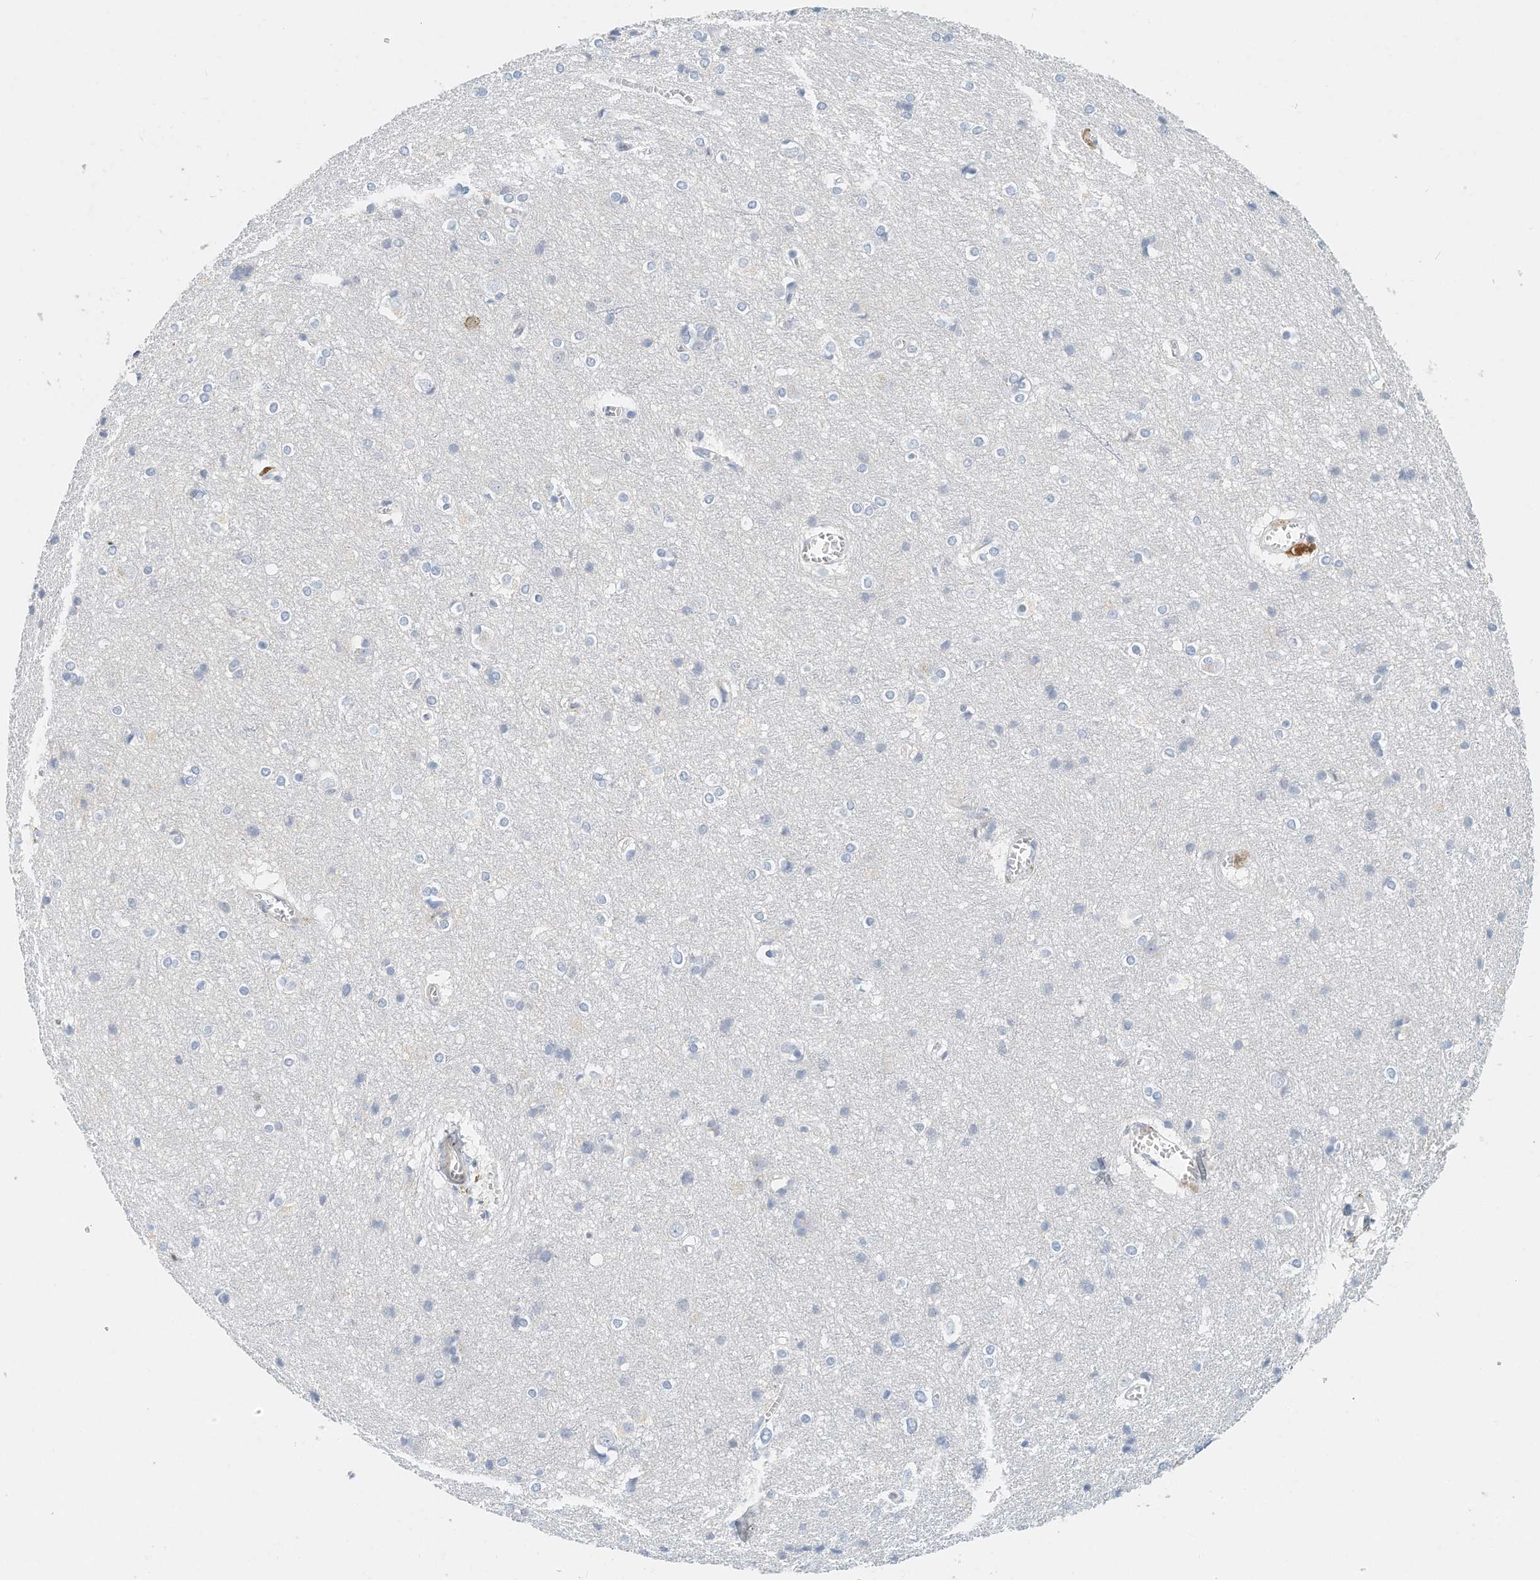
{"staining": {"intensity": "negative", "quantity": "none", "location": "none"}, "tissue": "cerebral cortex", "cell_type": "Endothelial cells", "image_type": "normal", "snomed": [{"axis": "morphology", "description": "Normal tissue, NOS"}, {"axis": "topography", "description": "Cerebral cortex"}], "caption": "Histopathology image shows no protein positivity in endothelial cells of unremarkable cerebral cortex. The staining was performed using DAB to visualize the protein expression in brown, while the nuclei were stained in blue with hematoxylin (Magnification: 20x).", "gene": "MICAL1", "patient": {"sex": "male", "age": 54}}